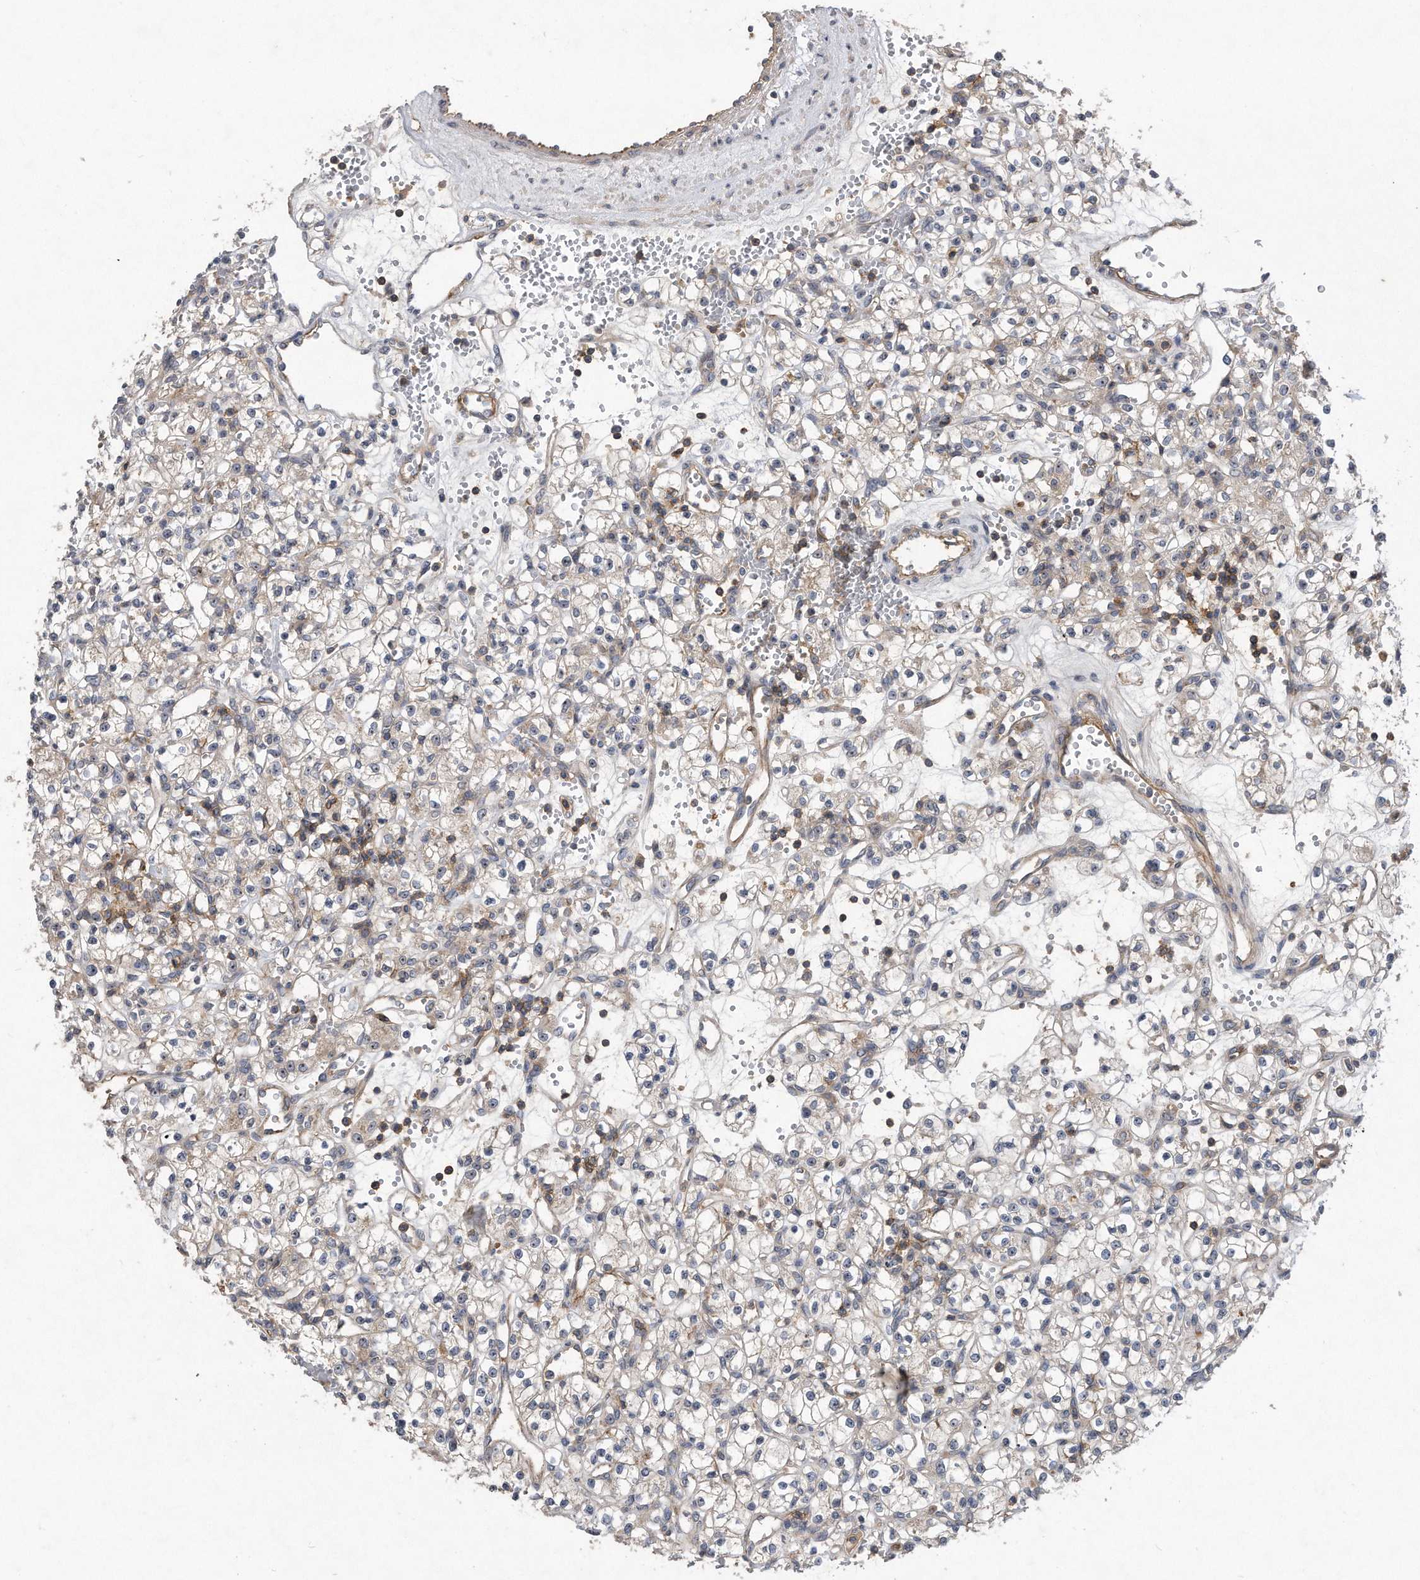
{"staining": {"intensity": "negative", "quantity": "none", "location": "none"}, "tissue": "renal cancer", "cell_type": "Tumor cells", "image_type": "cancer", "snomed": [{"axis": "morphology", "description": "Adenocarcinoma, NOS"}, {"axis": "topography", "description": "Kidney"}], "caption": "A high-resolution photomicrograph shows immunohistochemistry (IHC) staining of renal adenocarcinoma, which shows no significant staining in tumor cells.", "gene": "PGBD2", "patient": {"sex": "female", "age": 59}}